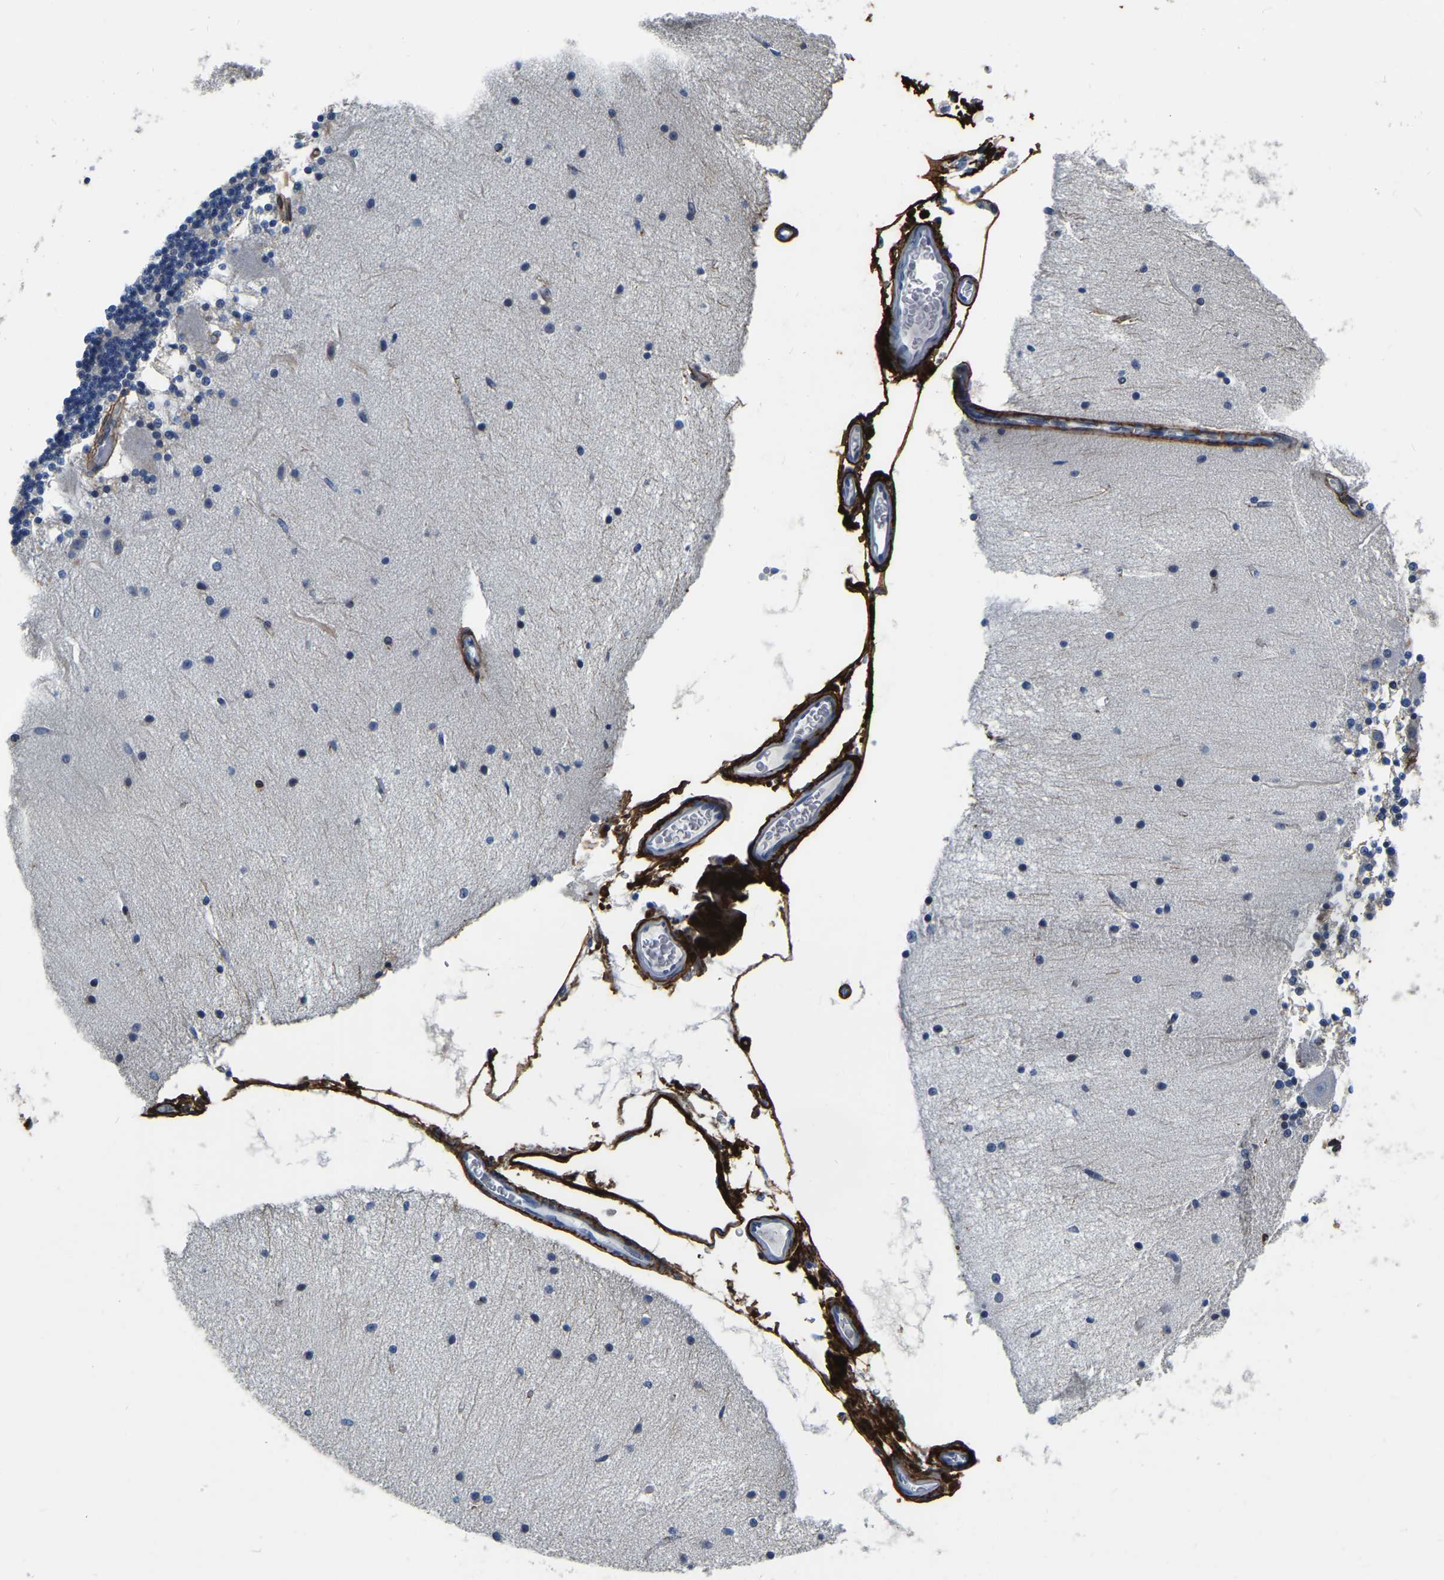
{"staining": {"intensity": "negative", "quantity": "none", "location": "none"}, "tissue": "cerebellum", "cell_type": "Cells in granular layer", "image_type": "normal", "snomed": [{"axis": "morphology", "description": "Normal tissue, NOS"}, {"axis": "topography", "description": "Cerebellum"}], "caption": "This is an immunohistochemistry (IHC) image of benign cerebellum. There is no staining in cells in granular layer.", "gene": "COL6A1", "patient": {"sex": "female", "age": 54}}